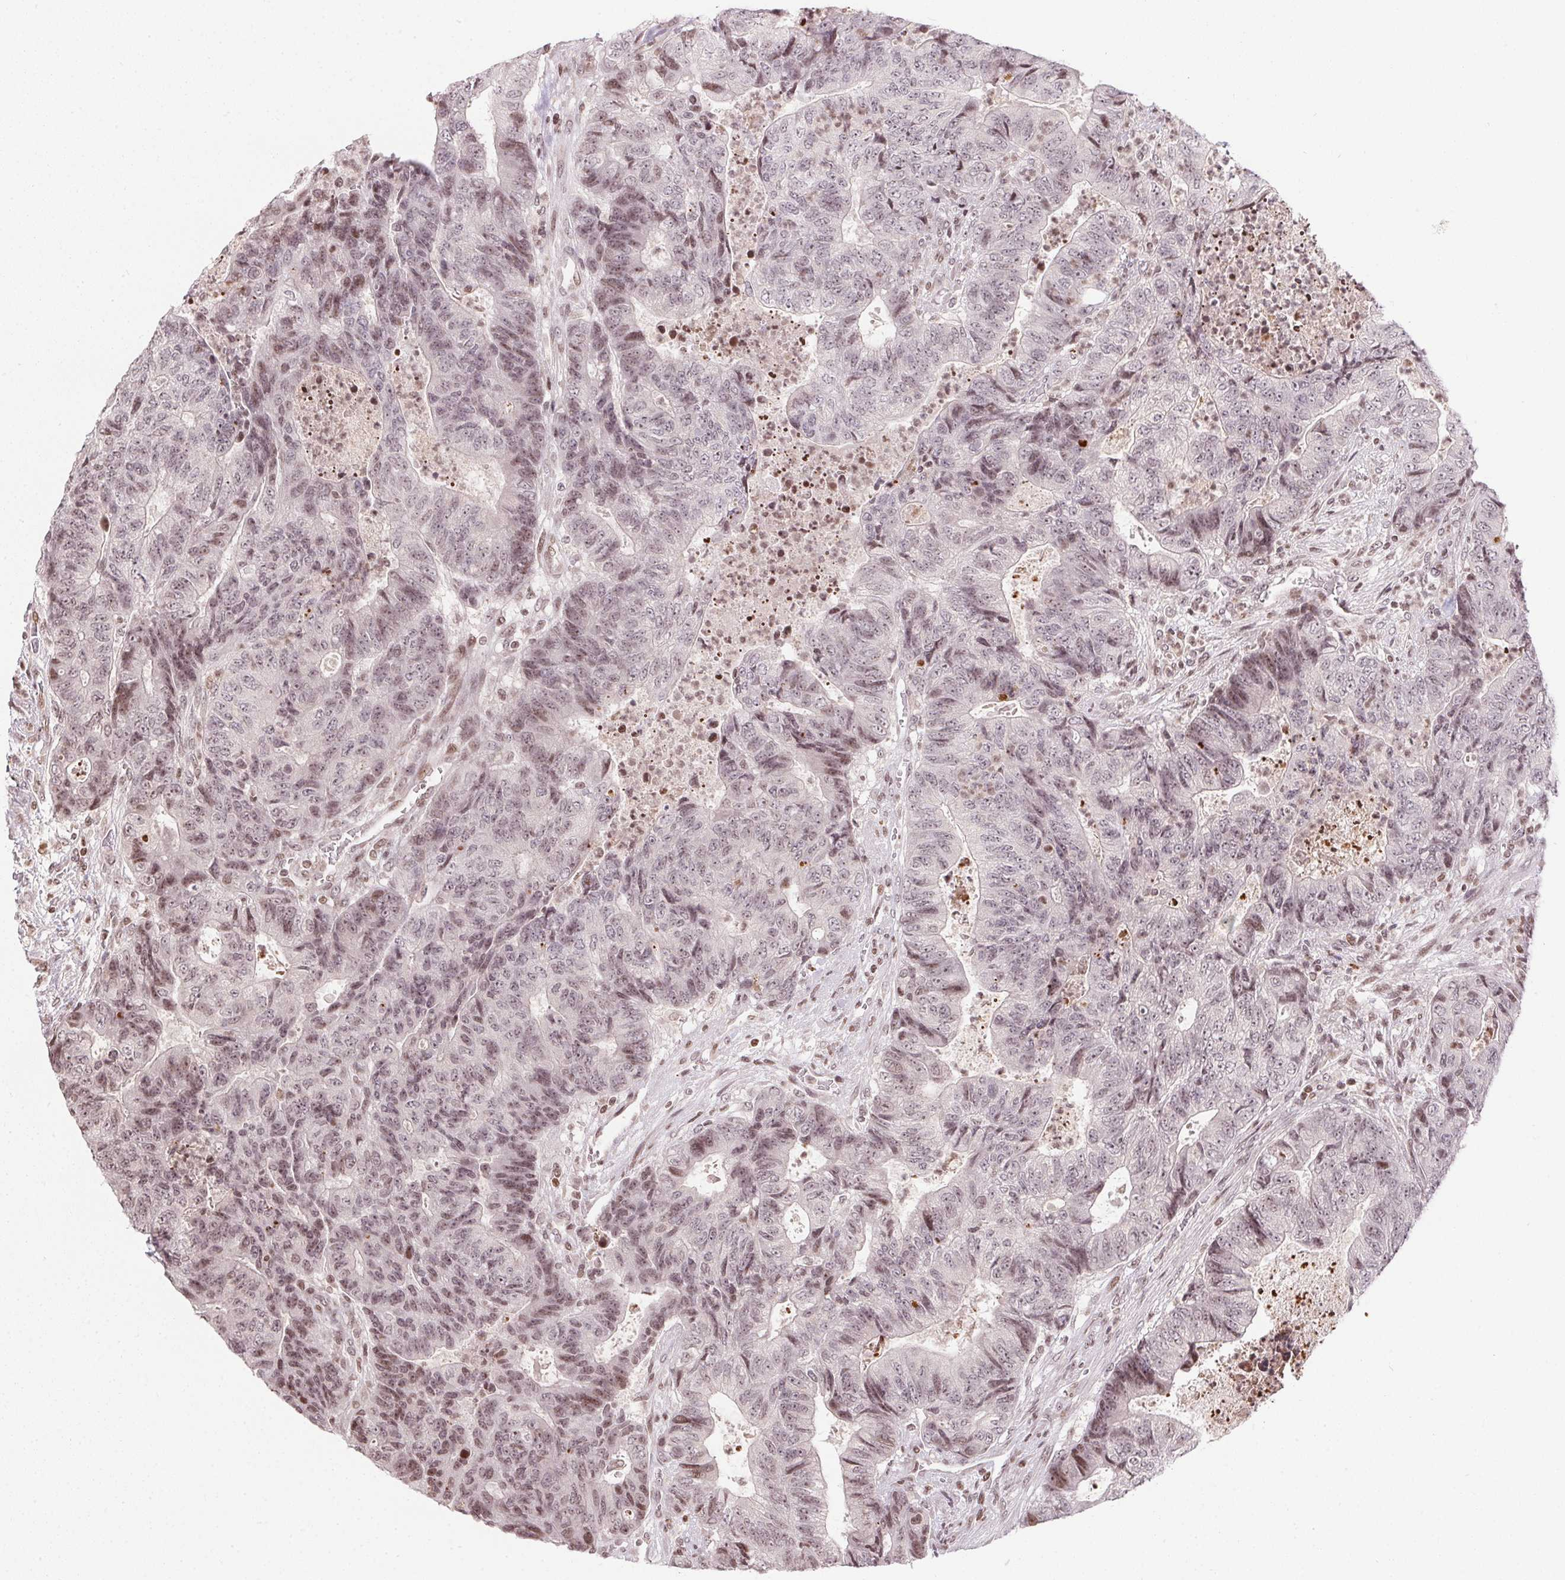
{"staining": {"intensity": "weak", "quantity": "25%-75%", "location": "nuclear"}, "tissue": "colorectal cancer", "cell_type": "Tumor cells", "image_type": "cancer", "snomed": [{"axis": "morphology", "description": "Adenocarcinoma, NOS"}, {"axis": "topography", "description": "Colon"}], "caption": "Immunohistochemistry of human adenocarcinoma (colorectal) shows low levels of weak nuclear staining in approximately 25%-75% of tumor cells.", "gene": "RNF181", "patient": {"sex": "female", "age": 48}}